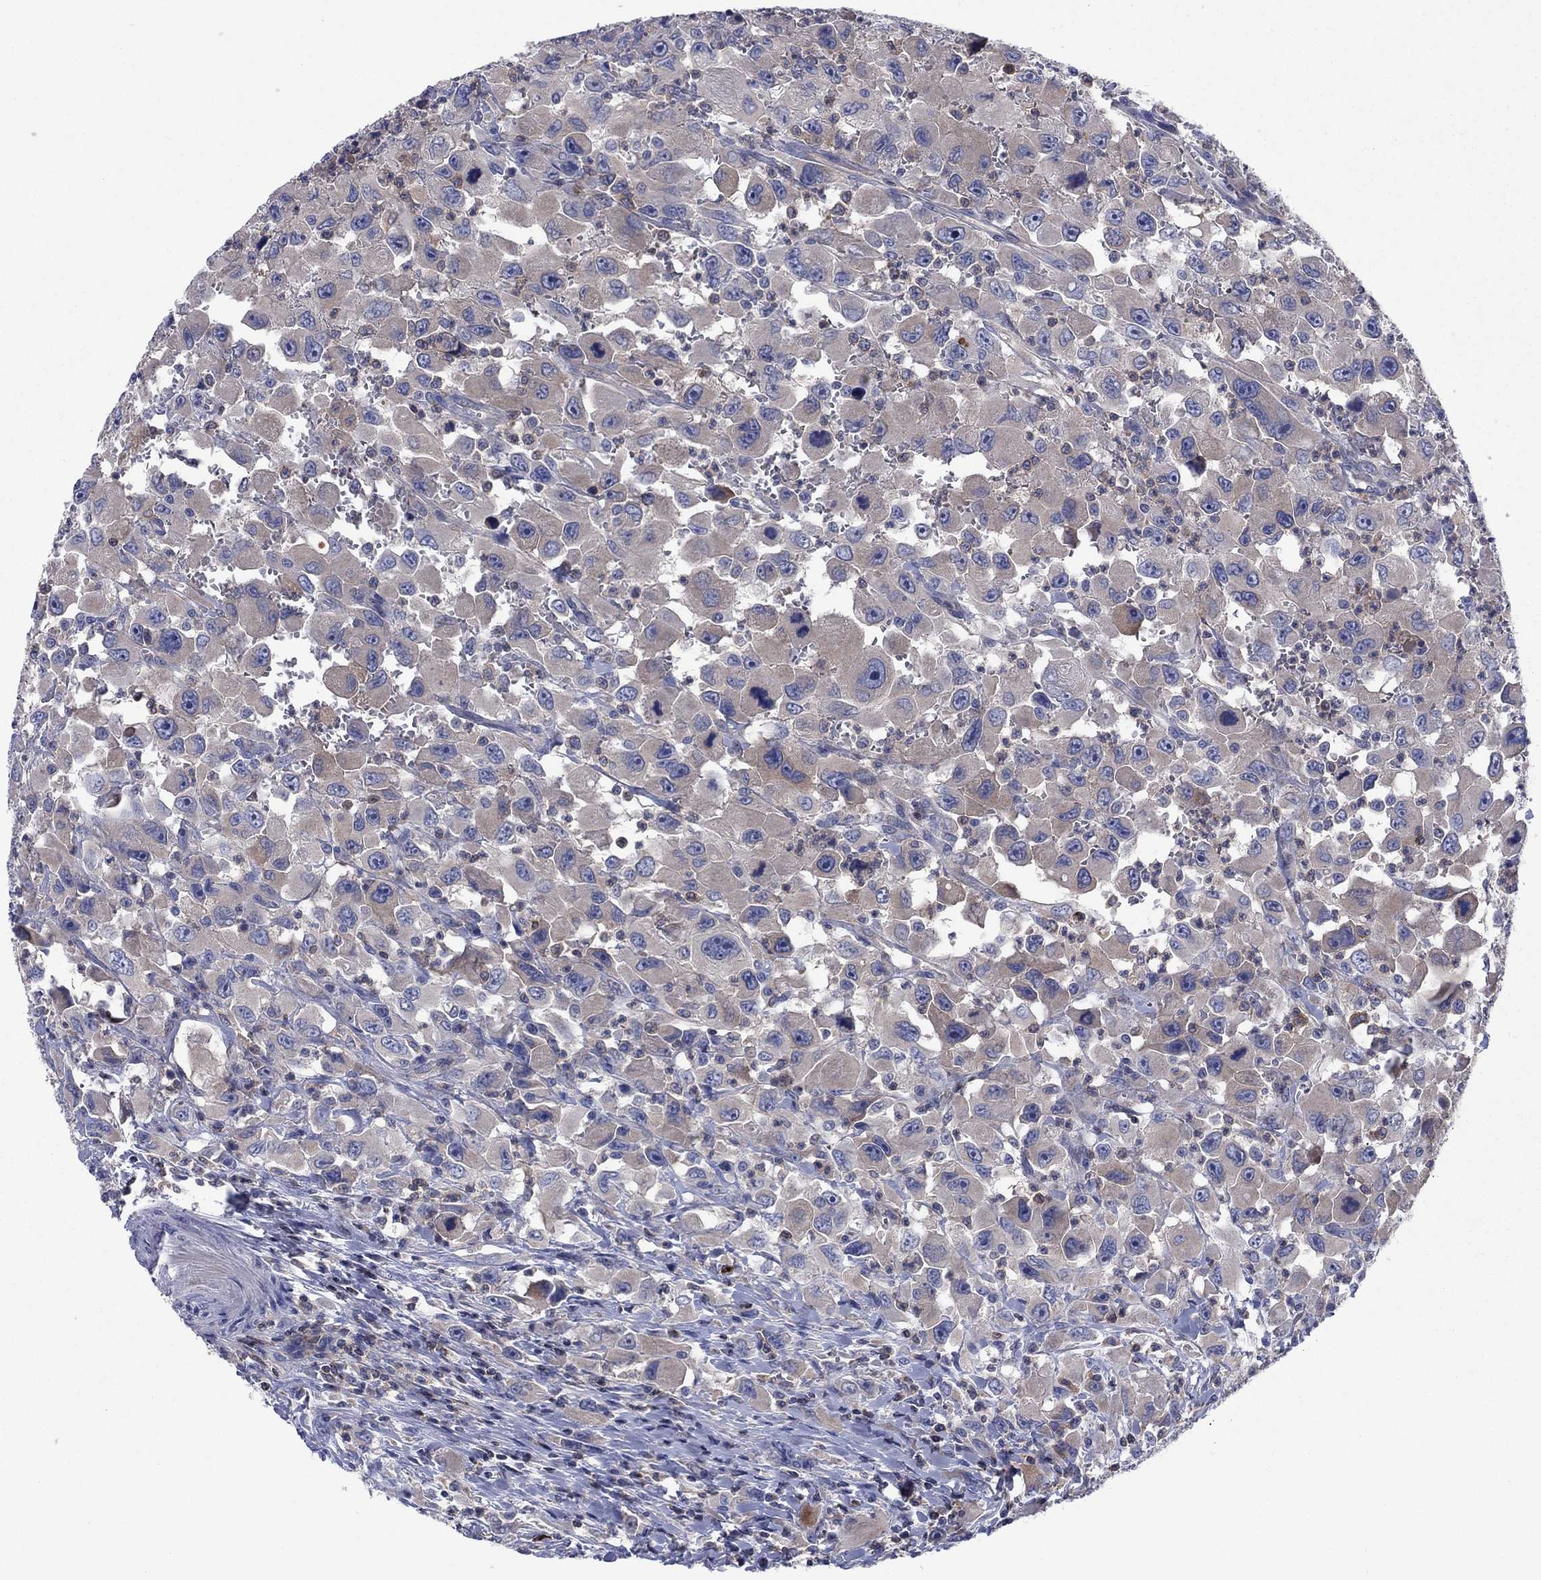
{"staining": {"intensity": "weak", "quantity": "<25%", "location": "cytoplasmic/membranous"}, "tissue": "head and neck cancer", "cell_type": "Tumor cells", "image_type": "cancer", "snomed": [{"axis": "morphology", "description": "Squamous cell carcinoma, NOS"}, {"axis": "morphology", "description": "Squamous cell carcinoma, metastatic, NOS"}, {"axis": "topography", "description": "Oral tissue"}, {"axis": "topography", "description": "Head-Neck"}], "caption": "Tumor cells are negative for brown protein staining in head and neck squamous cell carcinoma.", "gene": "PVR", "patient": {"sex": "female", "age": 85}}